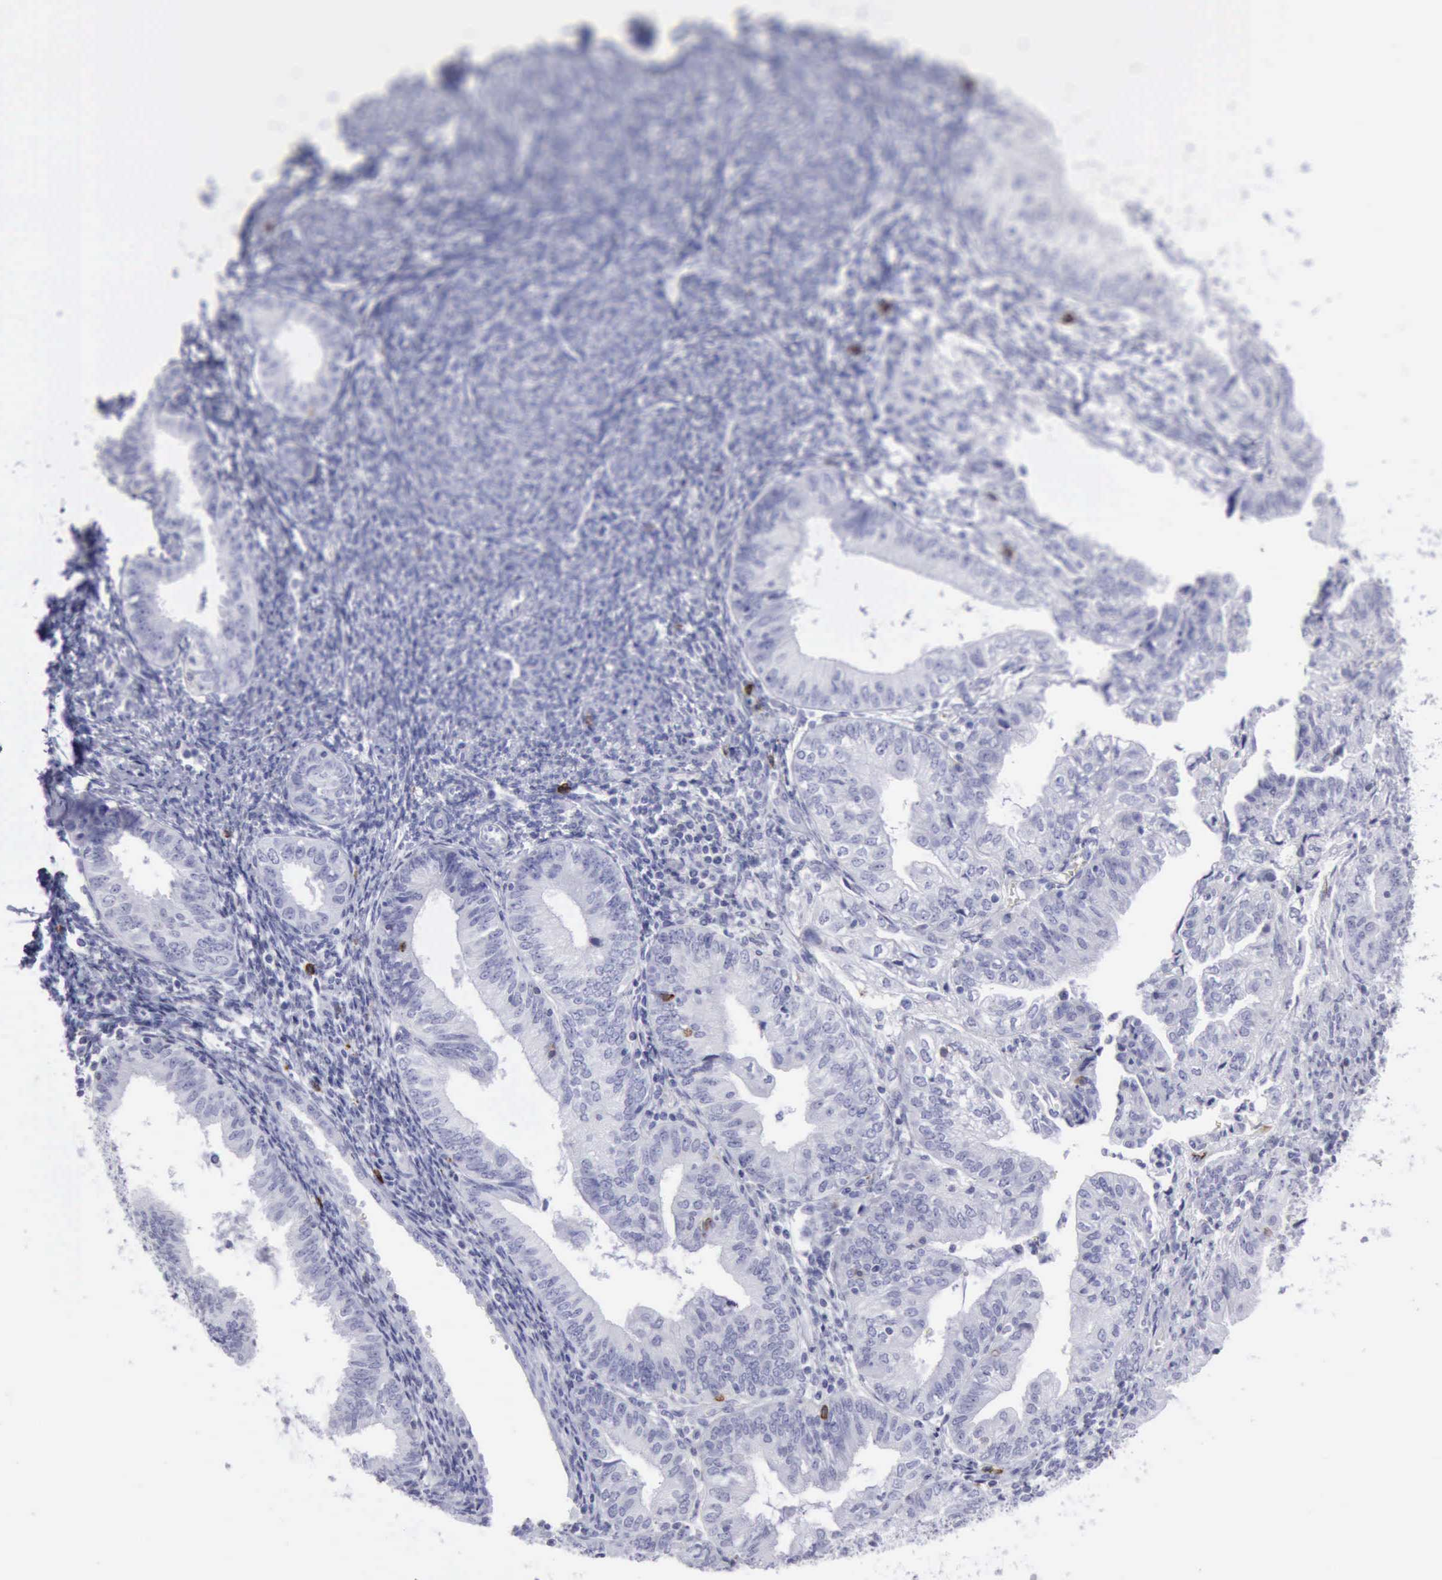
{"staining": {"intensity": "moderate", "quantity": "<25%", "location": "cytoplasmic/membranous,nuclear"}, "tissue": "endometrial cancer", "cell_type": "Tumor cells", "image_type": "cancer", "snomed": [{"axis": "morphology", "description": "Adenocarcinoma, NOS"}, {"axis": "topography", "description": "Endometrium"}], "caption": "Immunohistochemistry (DAB) staining of human endometrial adenocarcinoma demonstrates moderate cytoplasmic/membranous and nuclear protein positivity in approximately <25% of tumor cells.", "gene": "NCAM1", "patient": {"sex": "female", "age": 55}}